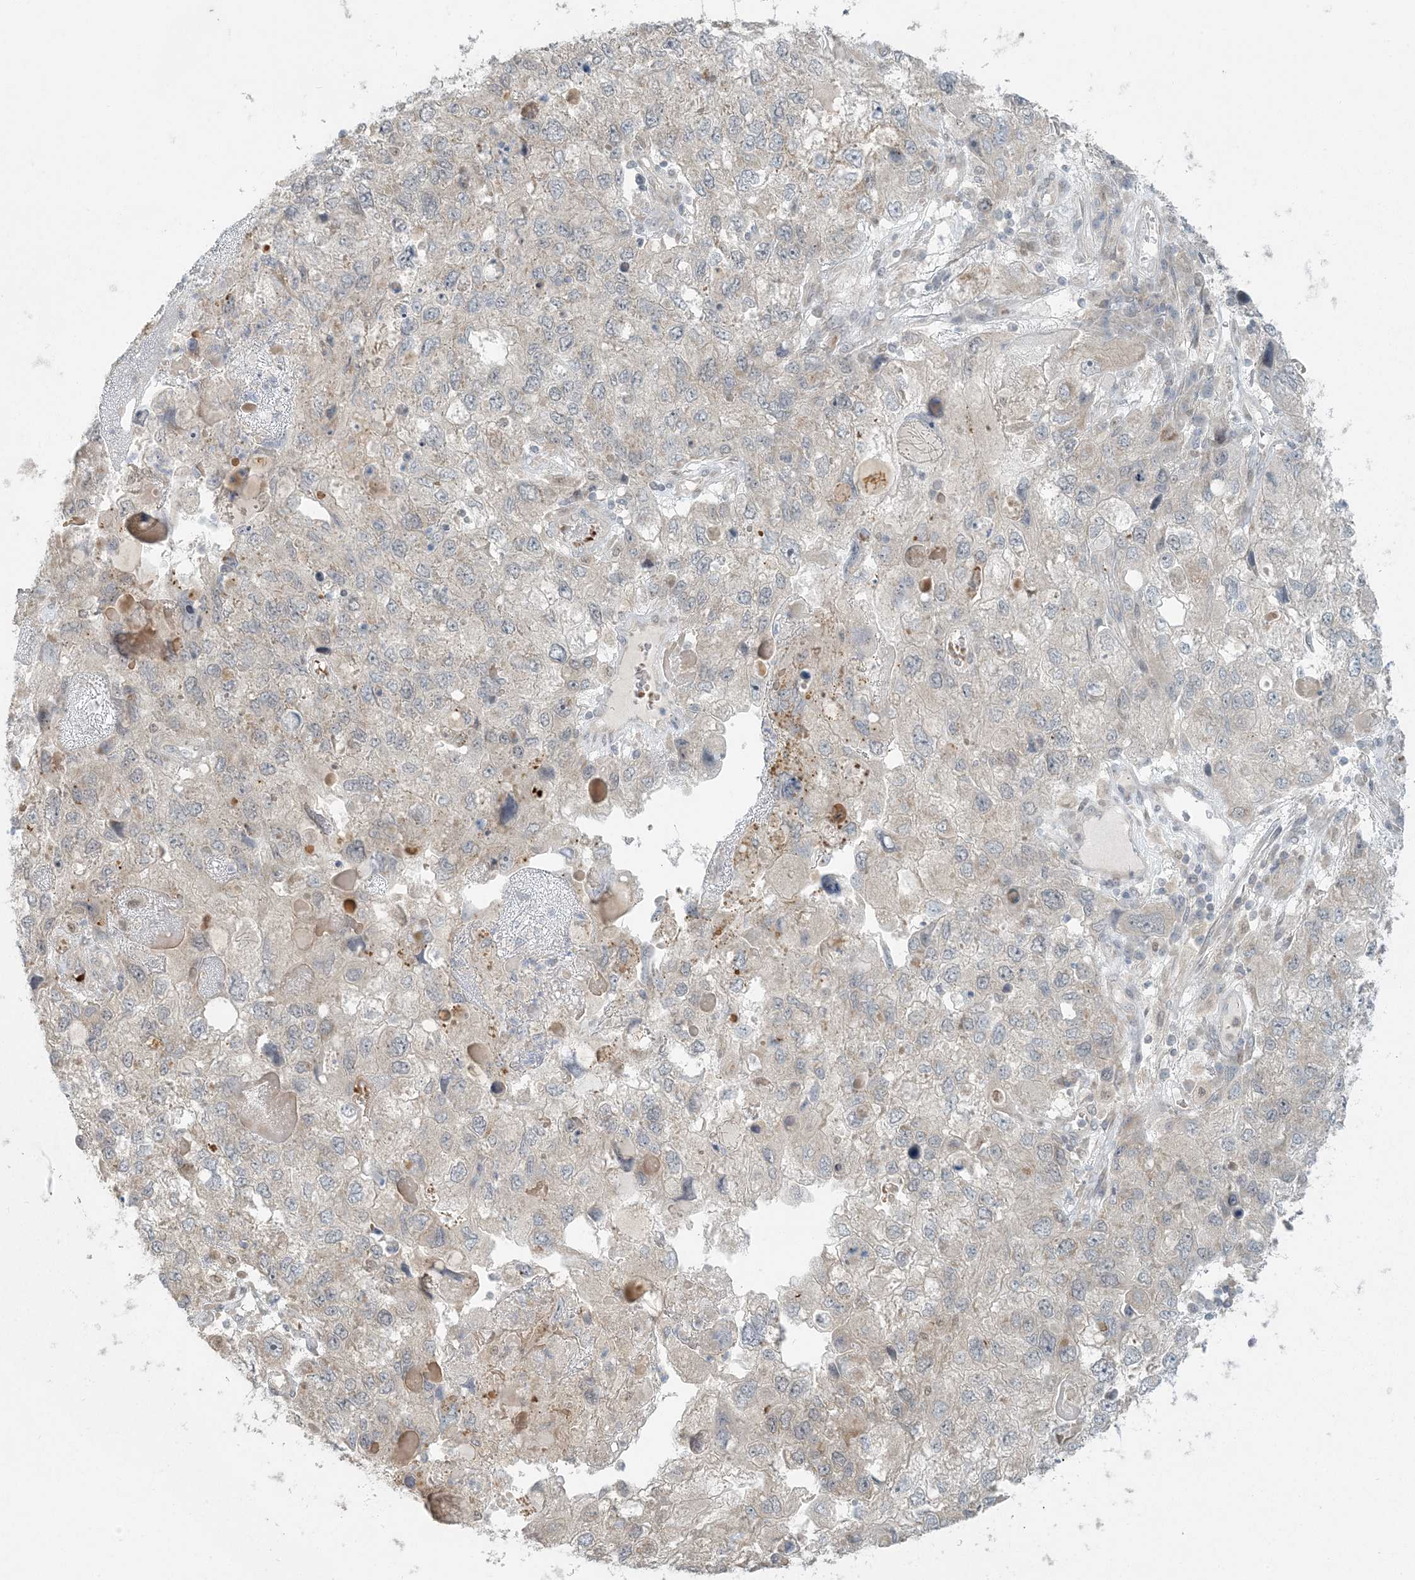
{"staining": {"intensity": "weak", "quantity": "<25%", "location": "cytoplasmic/membranous"}, "tissue": "endometrial cancer", "cell_type": "Tumor cells", "image_type": "cancer", "snomed": [{"axis": "morphology", "description": "Adenocarcinoma, NOS"}, {"axis": "topography", "description": "Endometrium"}], "caption": "Immunohistochemical staining of adenocarcinoma (endometrial) shows no significant staining in tumor cells.", "gene": "CTDNEP1", "patient": {"sex": "female", "age": 49}}